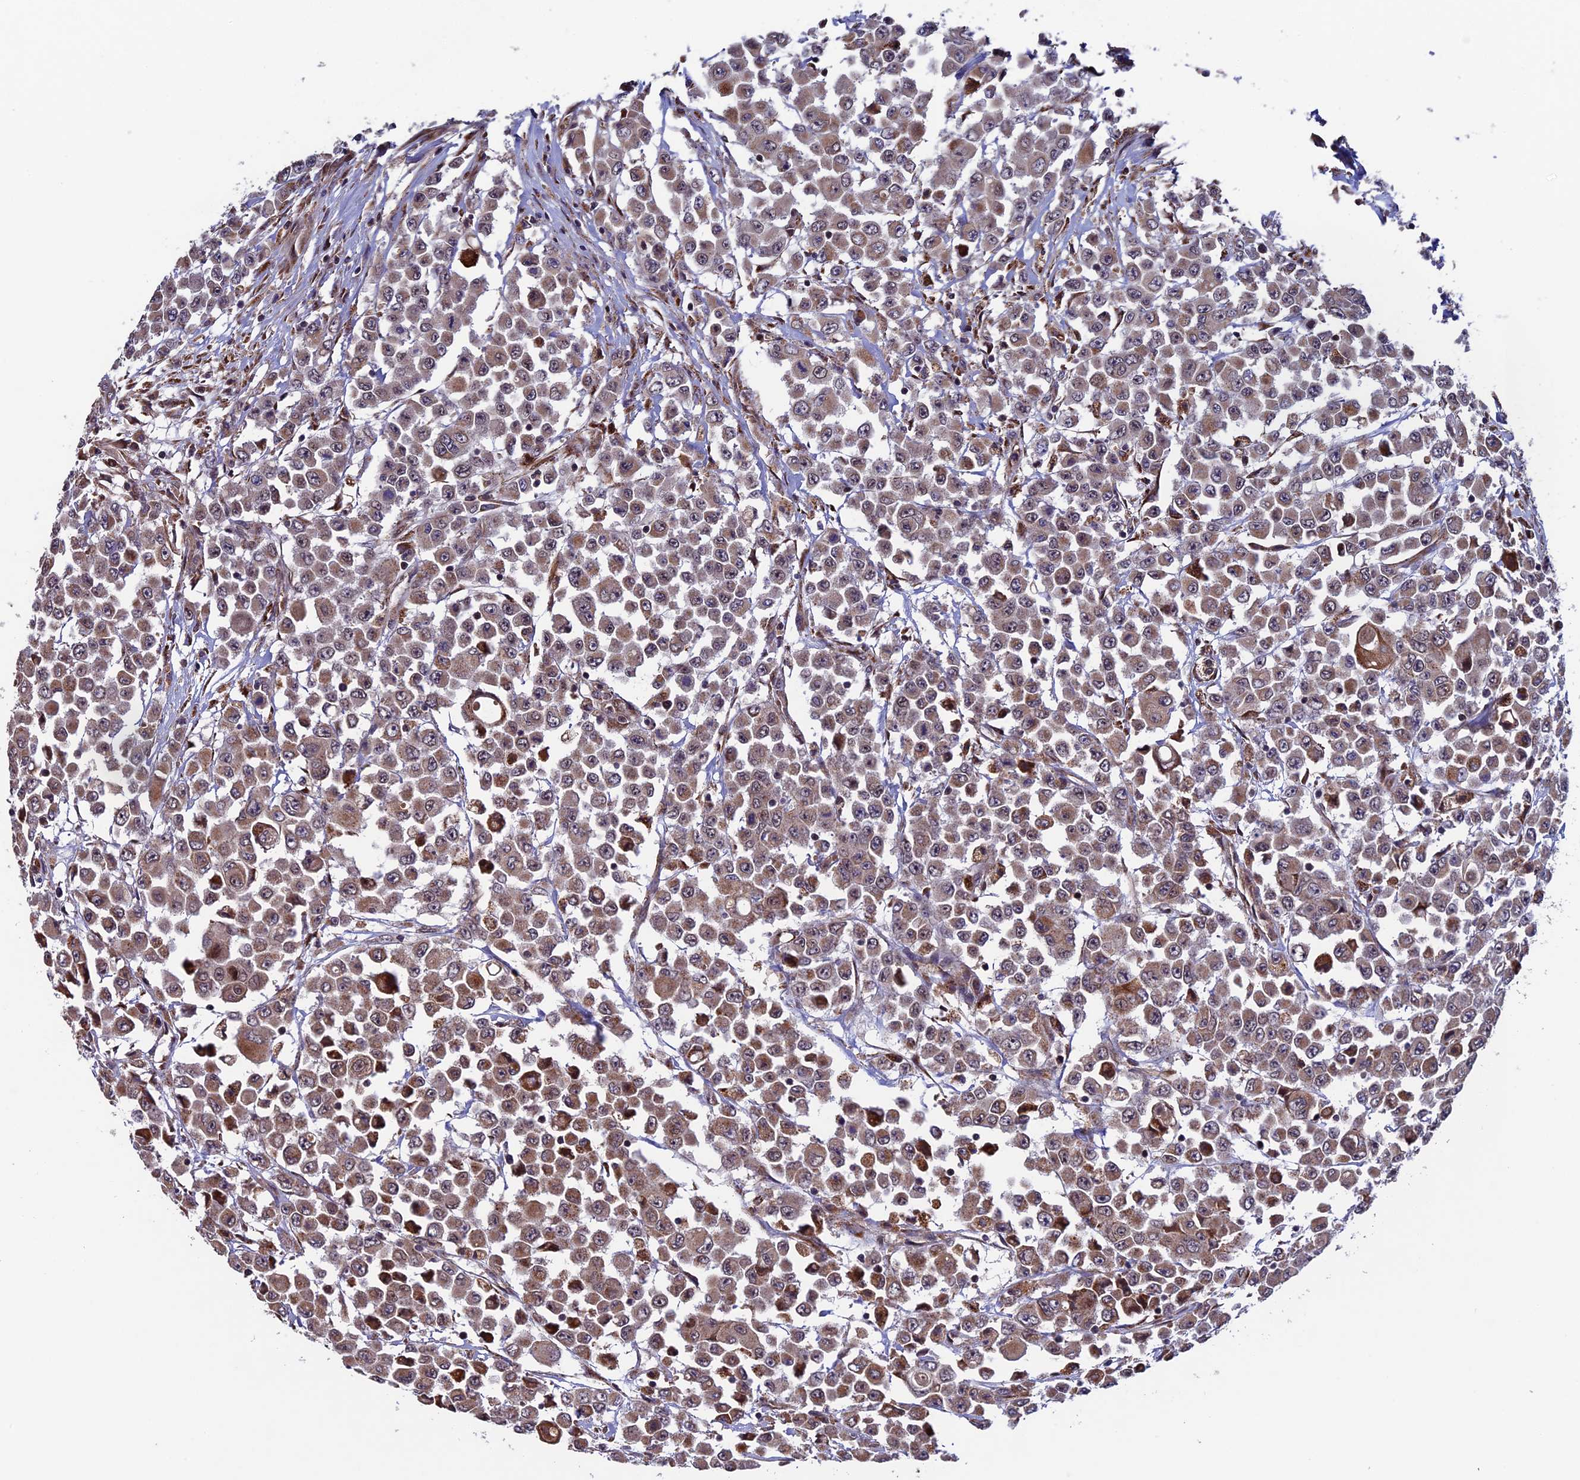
{"staining": {"intensity": "moderate", "quantity": ">75%", "location": "cytoplasmic/membranous"}, "tissue": "colorectal cancer", "cell_type": "Tumor cells", "image_type": "cancer", "snomed": [{"axis": "morphology", "description": "Adenocarcinoma, NOS"}, {"axis": "topography", "description": "Colon"}], "caption": "A micrograph of human colorectal cancer (adenocarcinoma) stained for a protein reveals moderate cytoplasmic/membranous brown staining in tumor cells.", "gene": "RNF17", "patient": {"sex": "male", "age": 51}}